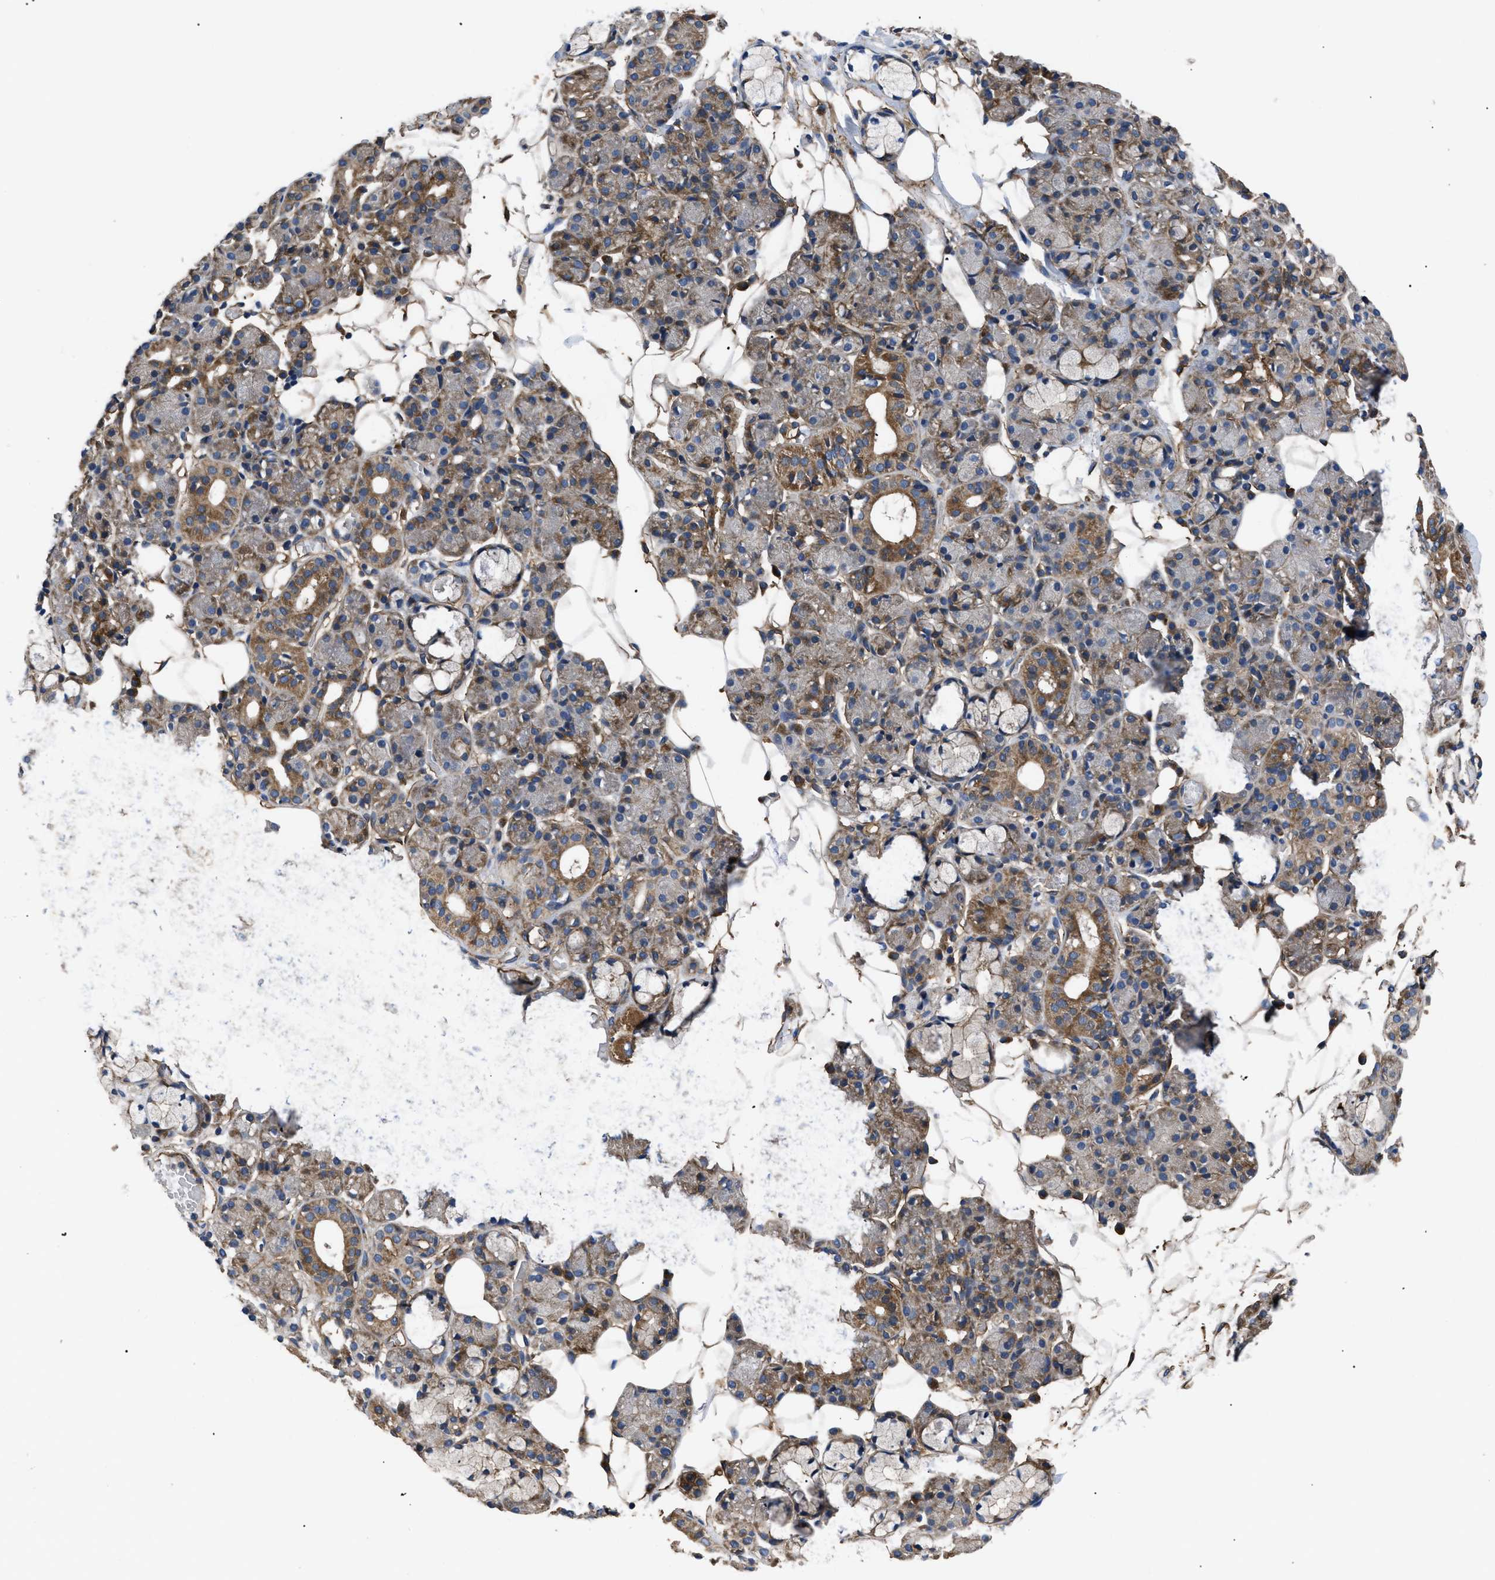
{"staining": {"intensity": "moderate", "quantity": "25%-75%", "location": "cytoplasmic/membranous"}, "tissue": "salivary gland", "cell_type": "Glandular cells", "image_type": "normal", "snomed": [{"axis": "morphology", "description": "Normal tissue, NOS"}, {"axis": "topography", "description": "Salivary gland"}], "caption": "Immunohistochemical staining of unremarkable human salivary gland shows moderate cytoplasmic/membranous protein expression in about 25%-75% of glandular cells.", "gene": "NT5E", "patient": {"sex": "male", "age": 63}}